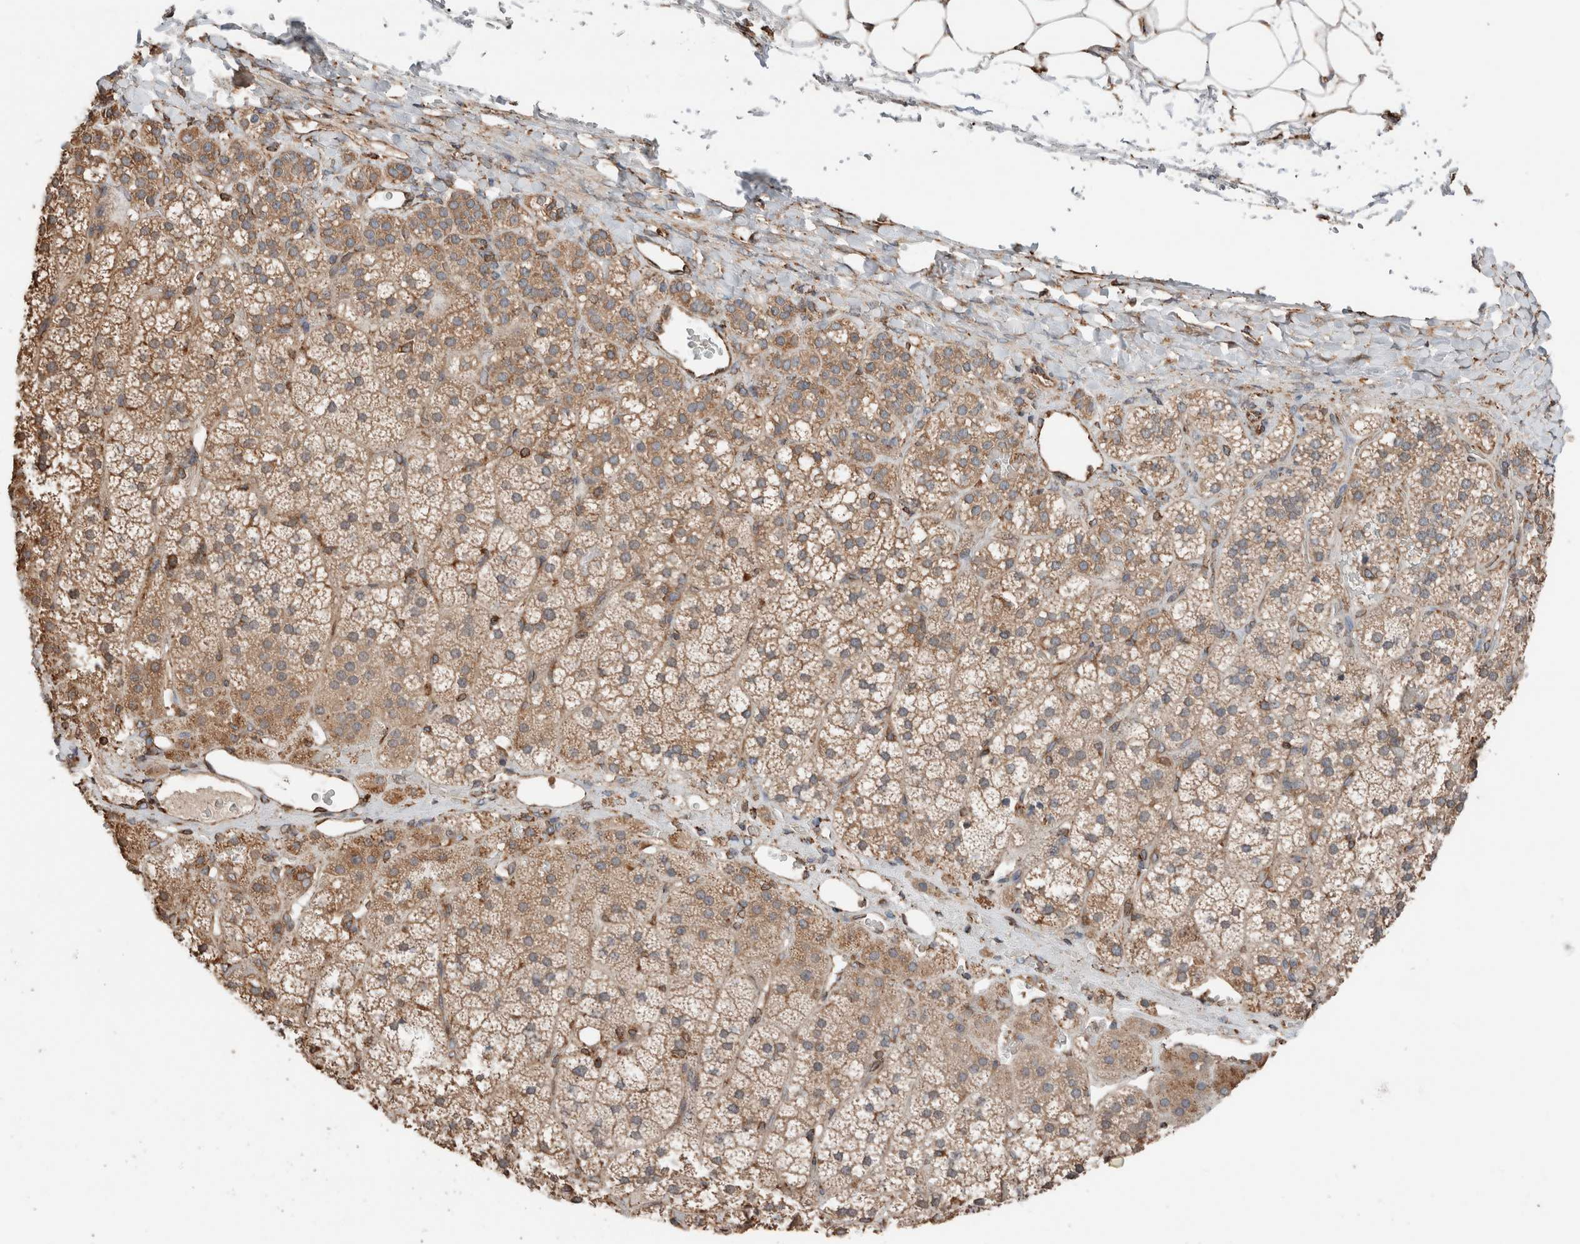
{"staining": {"intensity": "moderate", "quantity": ">75%", "location": "cytoplasmic/membranous"}, "tissue": "adrenal gland", "cell_type": "Glandular cells", "image_type": "normal", "snomed": [{"axis": "morphology", "description": "Normal tissue, NOS"}, {"axis": "topography", "description": "Adrenal gland"}], "caption": "Immunohistochemical staining of normal adrenal gland displays moderate cytoplasmic/membranous protein staining in about >75% of glandular cells.", "gene": "ERAP2", "patient": {"sex": "female", "age": 44}}